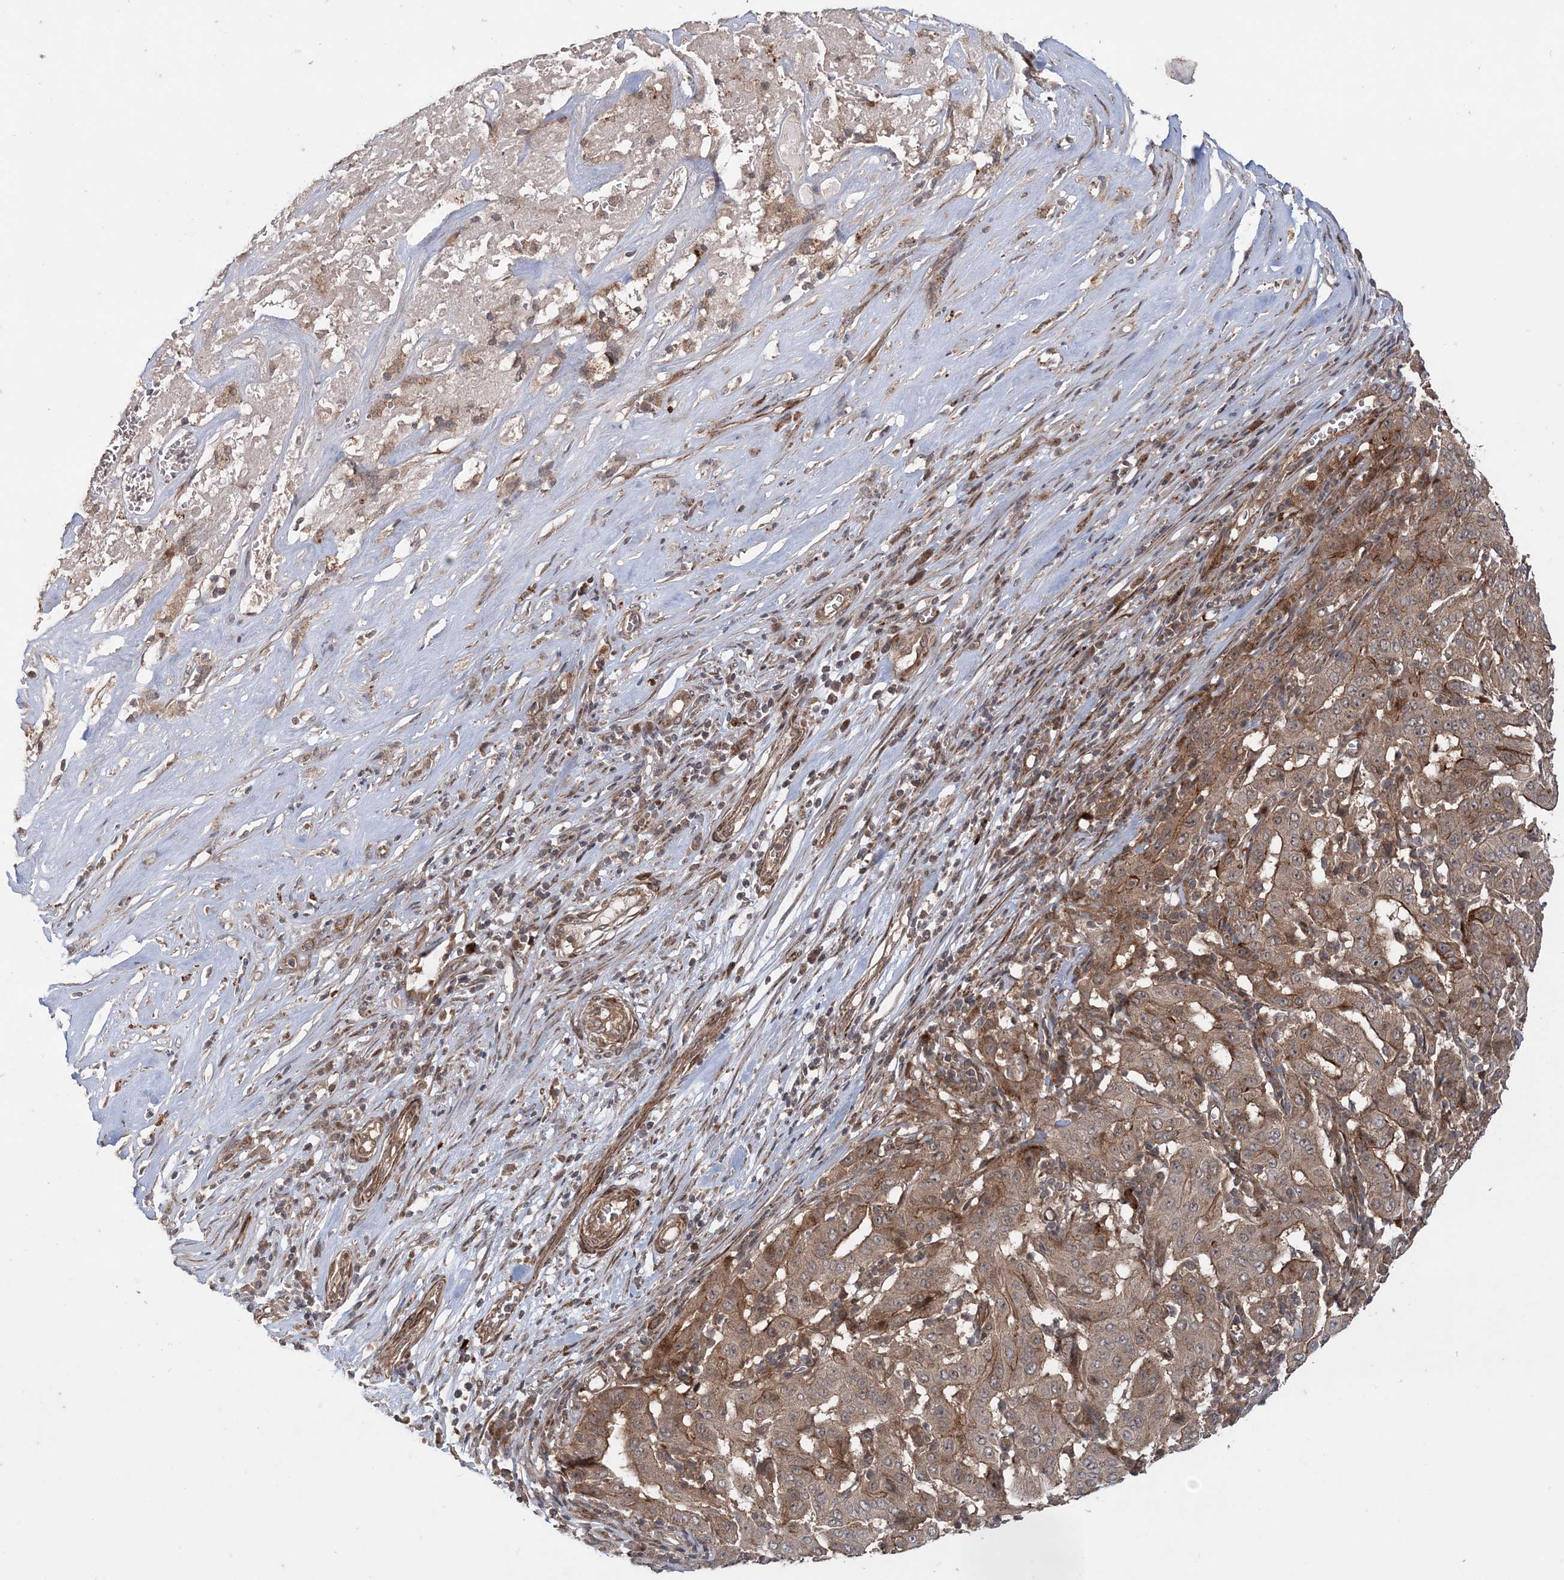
{"staining": {"intensity": "moderate", "quantity": ">75%", "location": "cytoplasmic/membranous"}, "tissue": "pancreatic cancer", "cell_type": "Tumor cells", "image_type": "cancer", "snomed": [{"axis": "morphology", "description": "Adenocarcinoma, NOS"}, {"axis": "topography", "description": "Pancreas"}], "caption": "Moderate cytoplasmic/membranous positivity for a protein is identified in approximately >75% of tumor cells of pancreatic cancer using immunohistochemistry (IHC).", "gene": "UBTD2", "patient": {"sex": "male", "age": 63}}